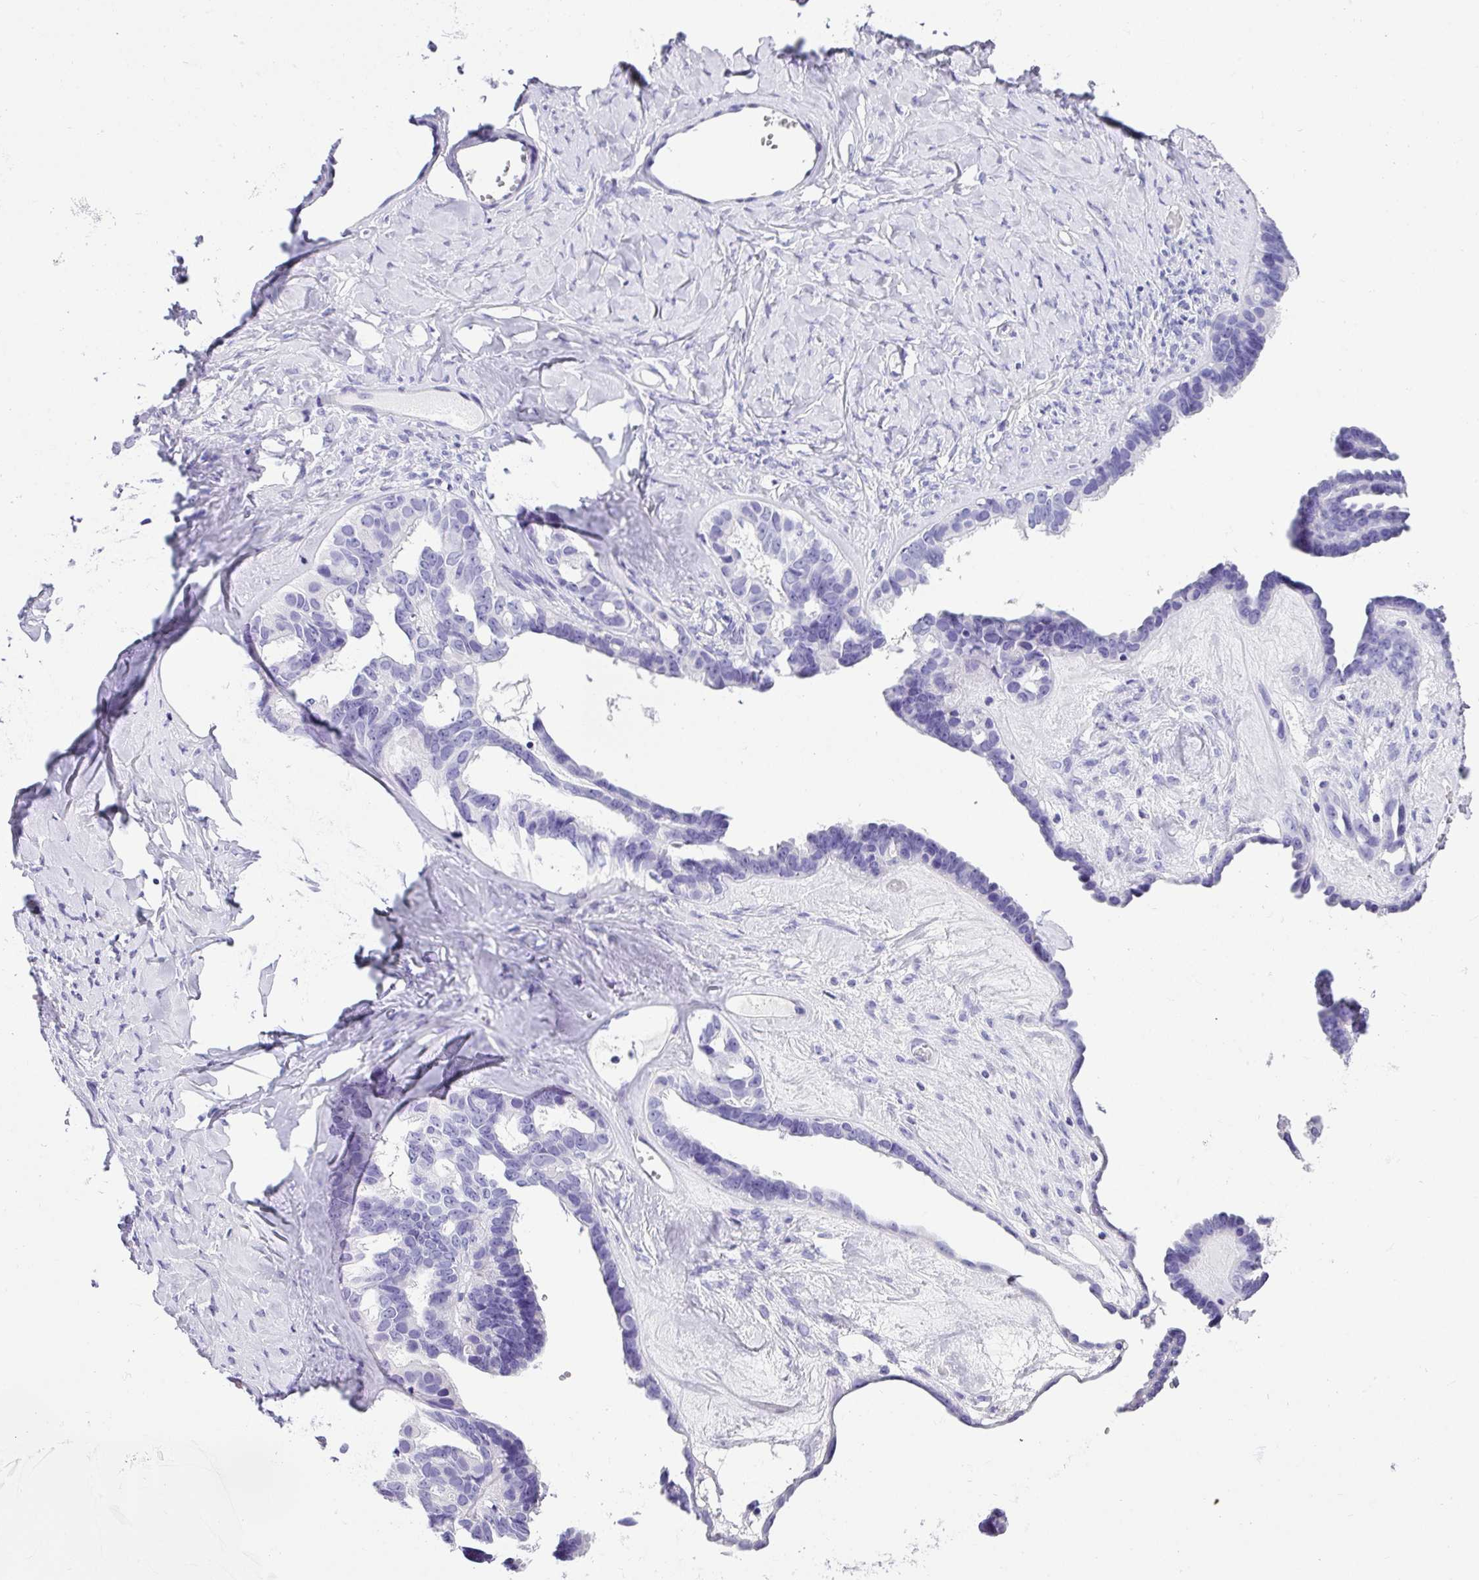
{"staining": {"intensity": "negative", "quantity": "none", "location": "none"}, "tissue": "ovarian cancer", "cell_type": "Tumor cells", "image_type": "cancer", "snomed": [{"axis": "morphology", "description": "Cystadenocarcinoma, serous, NOS"}, {"axis": "topography", "description": "Ovary"}], "caption": "The photomicrograph demonstrates no staining of tumor cells in serous cystadenocarcinoma (ovarian).", "gene": "ZG16", "patient": {"sex": "female", "age": 69}}